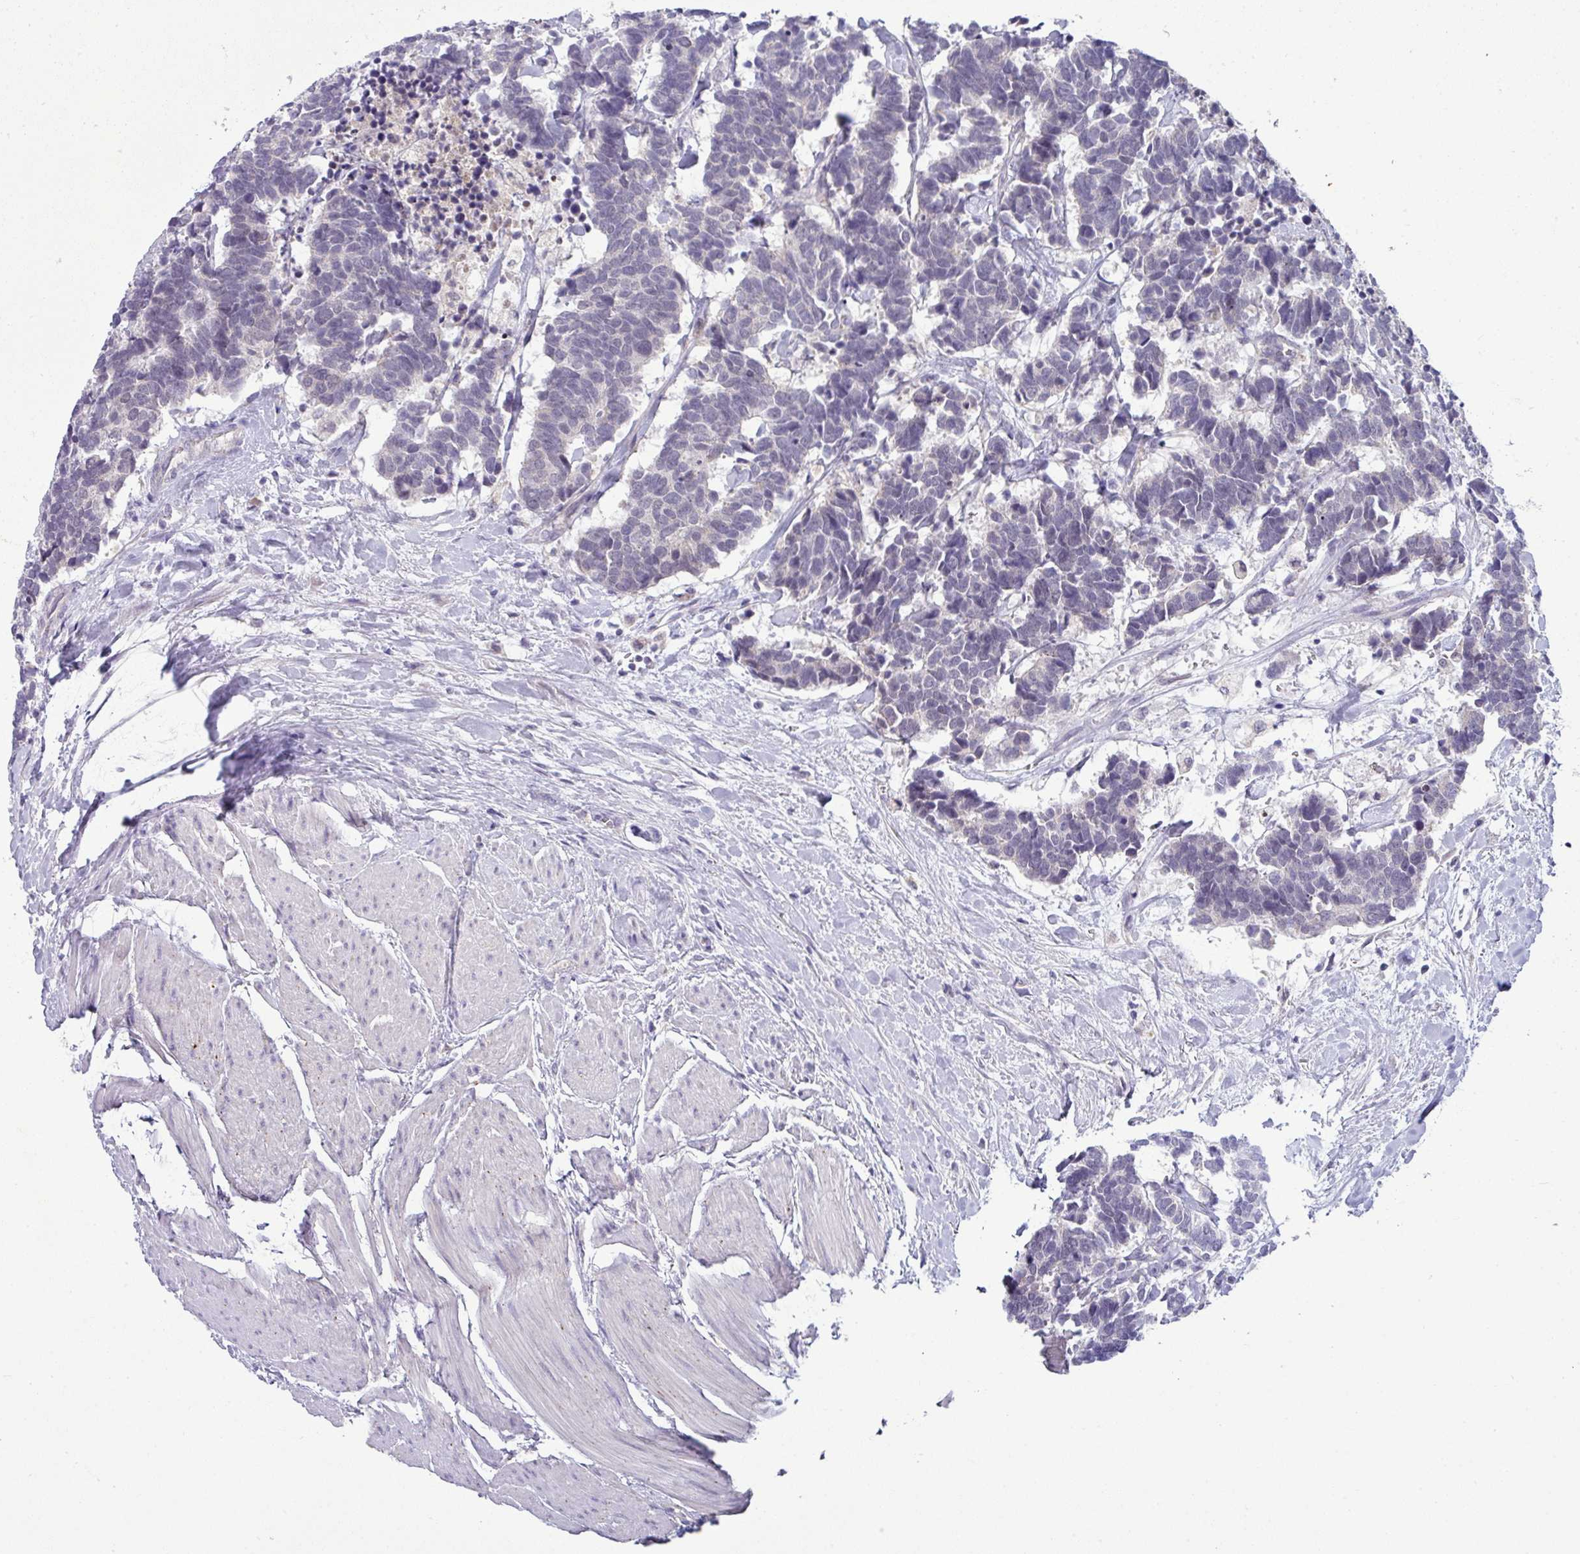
{"staining": {"intensity": "negative", "quantity": "none", "location": "none"}, "tissue": "carcinoid", "cell_type": "Tumor cells", "image_type": "cancer", "snomed": [{"axis": "morphology", "description": "Carcinoma, NOS"}, {"axis": "morphology", "description": "Carcinoid, malignant, NOS"}, {"axis": "topography", "description": "Urinary bladder"}], "caption": "Carcinoid stained for a protein using IHC demonstrates no positivity tumor cells.", "gene": "HBEGF", "patient": {"sex": "male", "age": 57}}